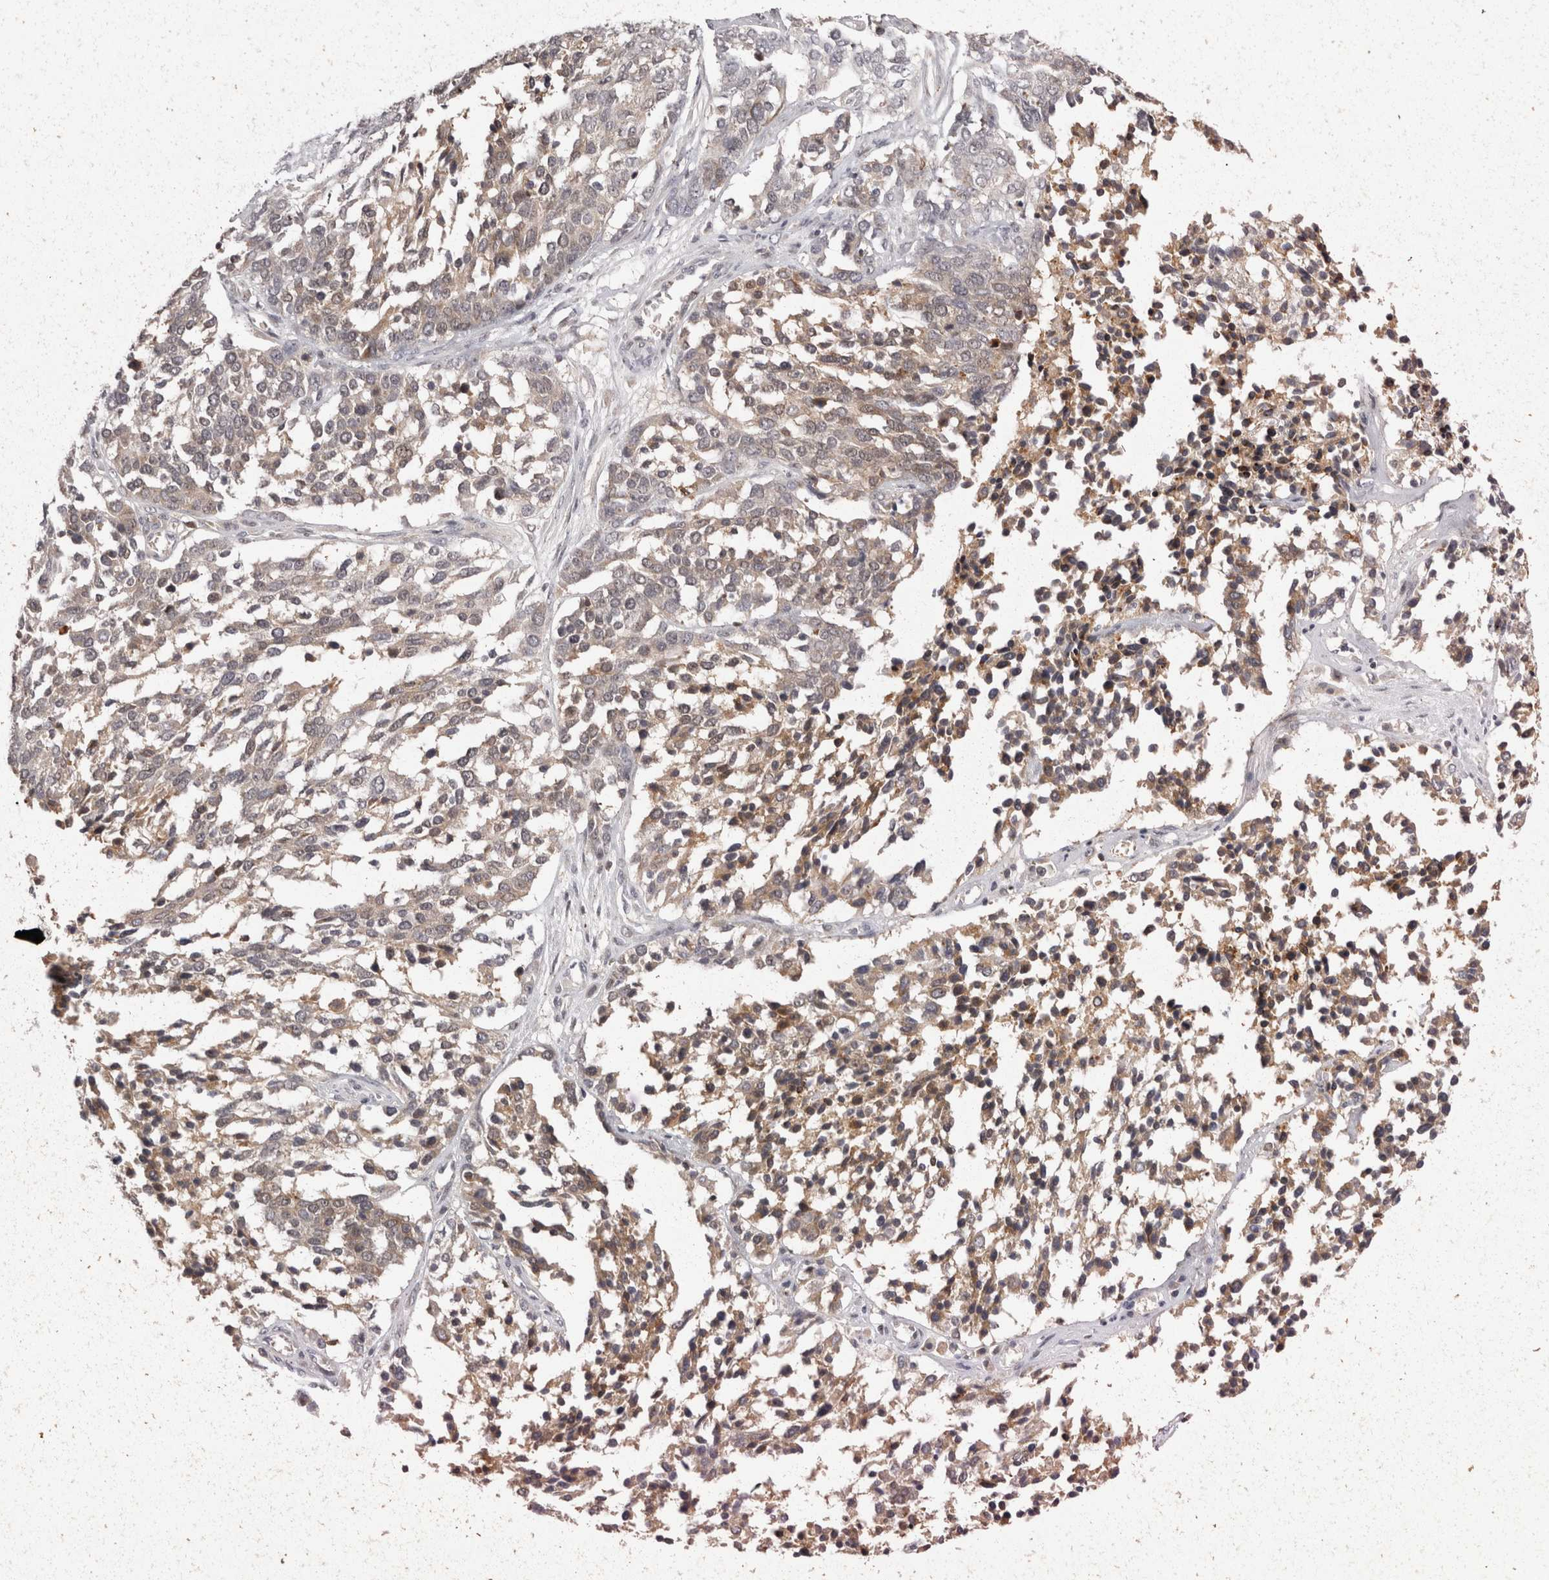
{"staining": {"intensity": "weak", "quantity": ">75%", "location": "cytoplasmic/membranous"}, "tissue": "ovarian cancer", "cell_type": "Tumor cells", "image_type": "cancer", "snomed": [{"axis": "morphology", "description": "Cystadenocarcinoma, serous, NOS"}, {"axis": "topography", "description": "Ovary"}], "caption": "Ovarian cancer tissue shows weak cytoplasmic/membranous positivity in about >75% of tumor cells", "gene": "ACAT2", "patient": {"sex": "female", "age": 44}}